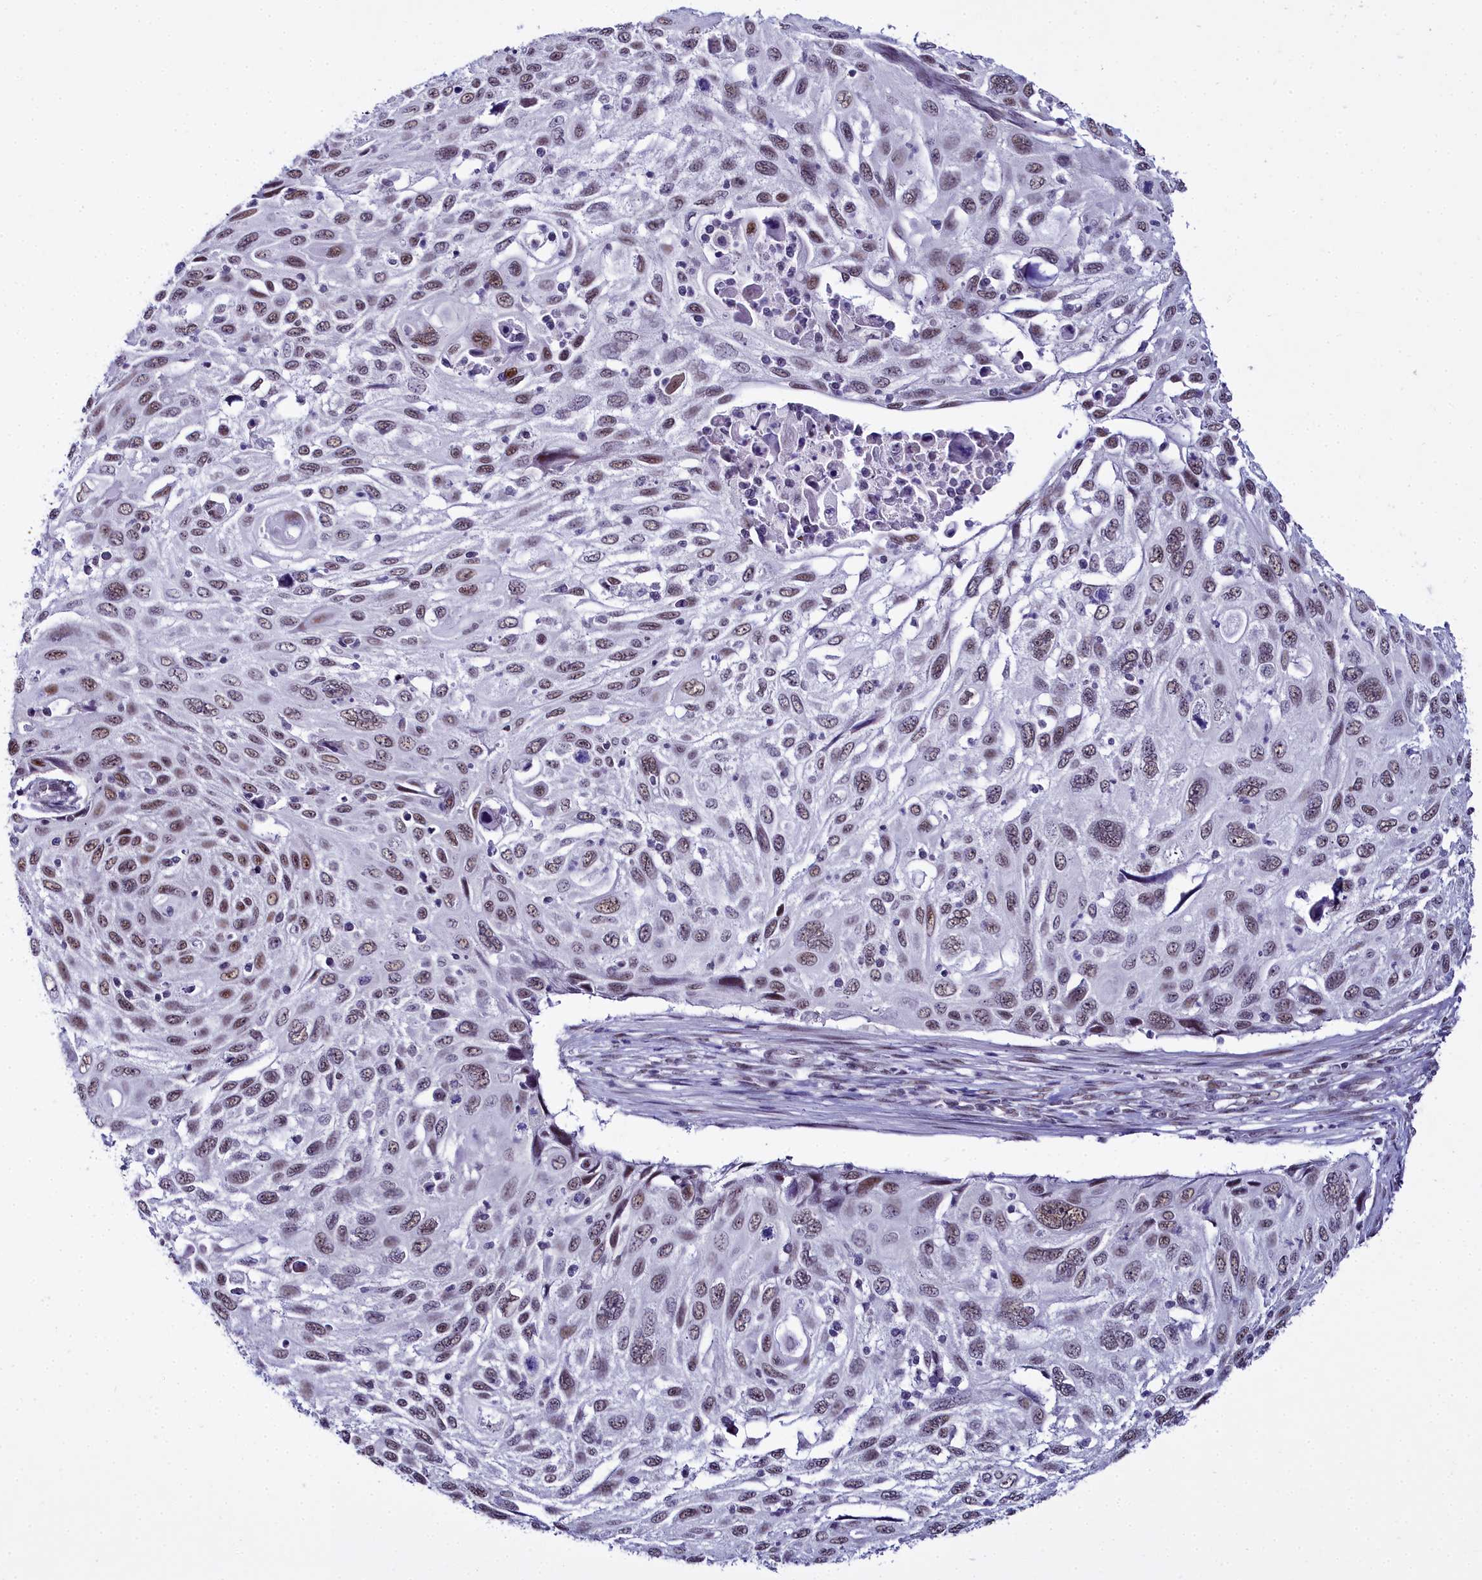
{"staining": {"intensity": "moderate", "quantity": ">75%", "location": "nuclear"}, "tissue": "cervical cancer", "cell_type": "Tumor cells", "image_type": "cancer", "snomed": [{"axis": "morphology", "description": "Squamous cell carcinoma, NOS"}, {"axis": "topography", "description": "Cervix"}], "caption": "High-magnification brightfield microscopy of cervical cancer stained with DAB (3,3'-diaminobenzidine) (brown) and counterstained with hematoxylin (blue). tumor cells exhibit moderate nuclear positivity is identified in approximately>75% of cells. (brown staining indicates protein expression, while blue staining denotes nuclei).", "gene": "RBM12", "patient": {"sex": "female", "age": 70}}